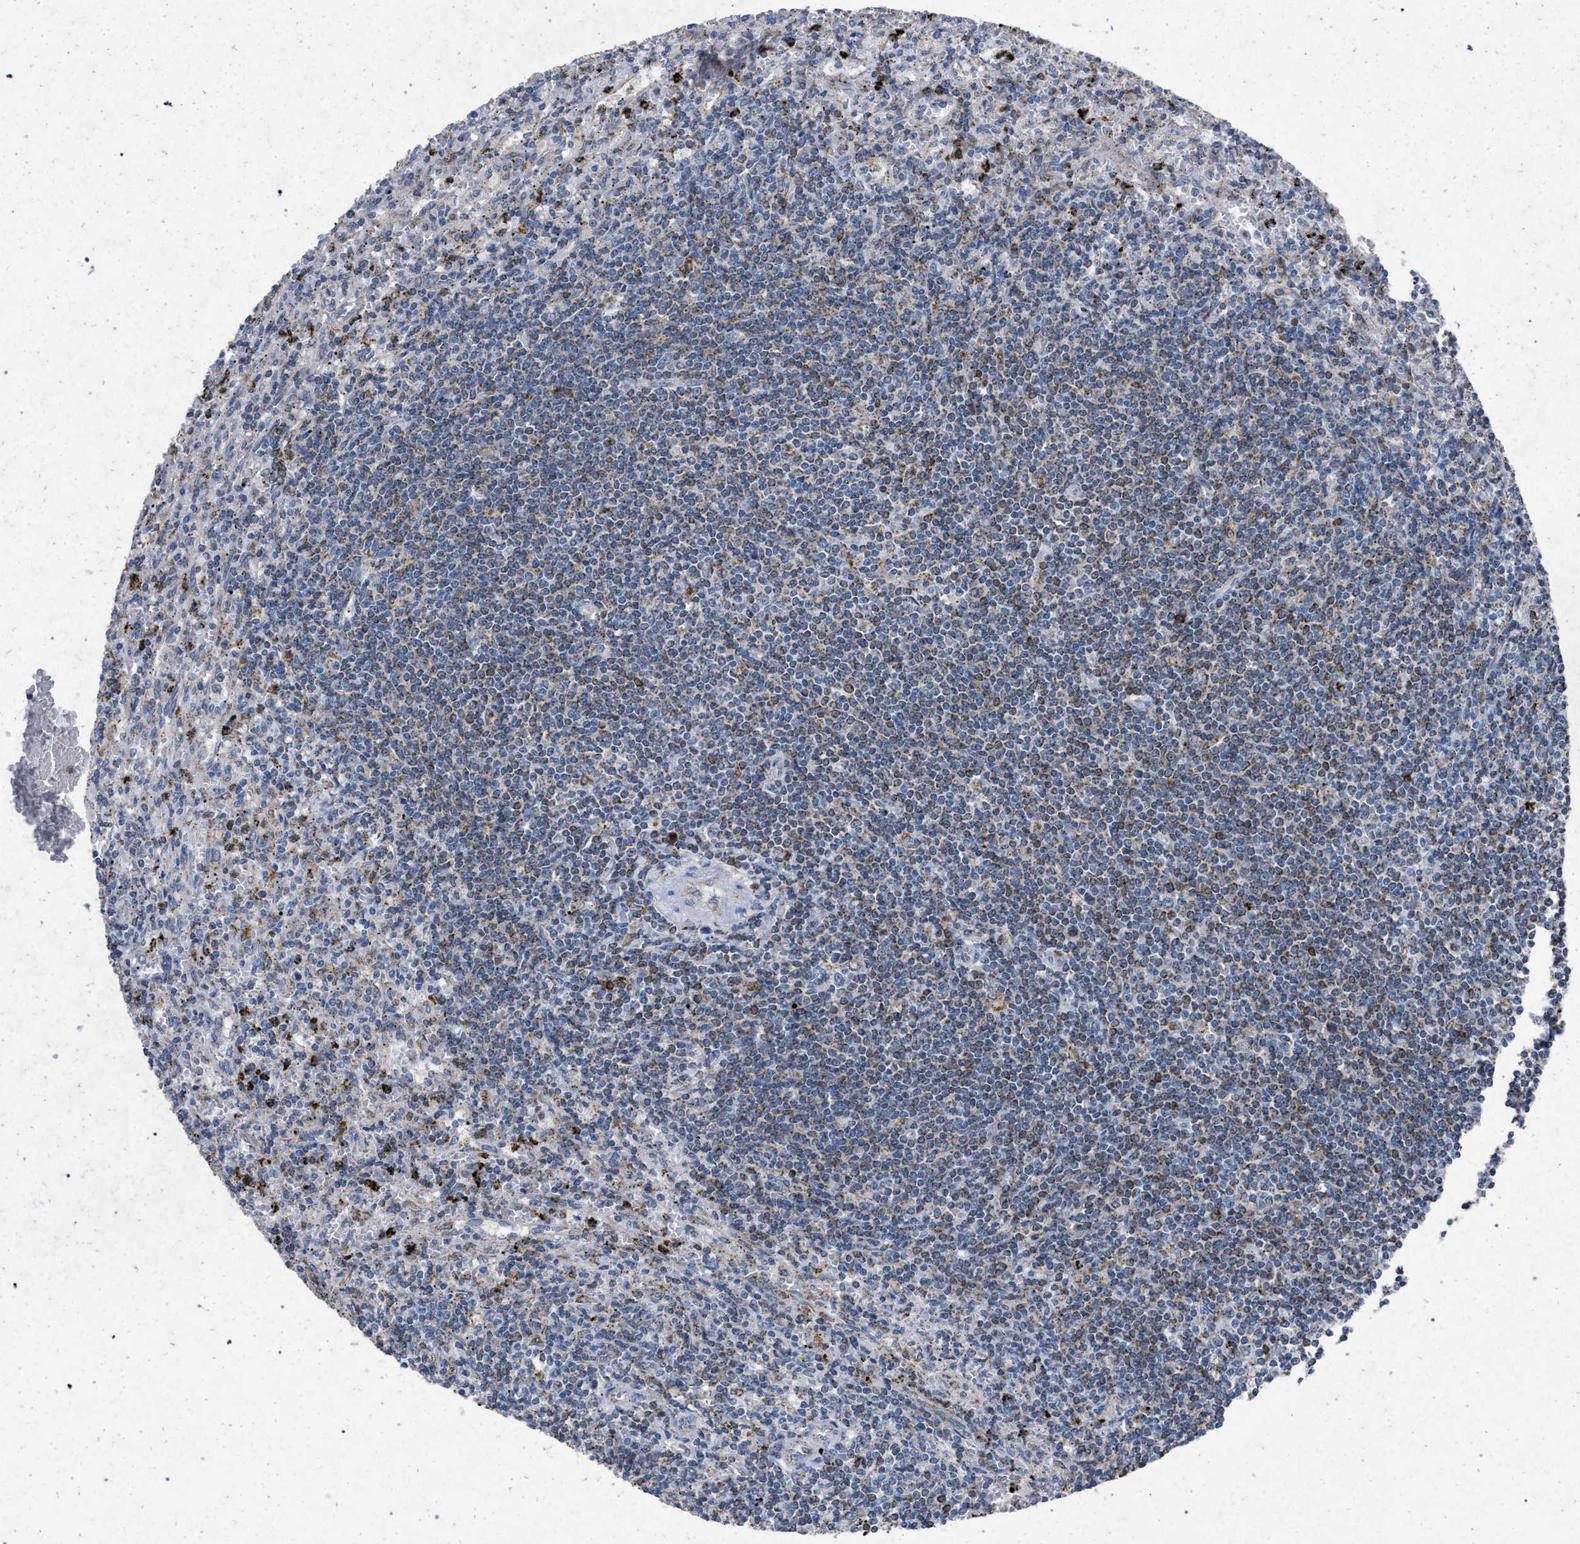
{"staining": {"intensity": "weak", "quantity": "25%-75%", "location": "cytoplasmic/membranous"}, "tissue": "lymphoma", "cell_type": "Tumor cells", "image_type": "cancer", "snomed": [{"axis": "morphology", "description": "Malignant lymphoma, non-Hodgkin's type, Low grade"}, {"axis": "topography", "description": "Spleen"}], "caption": "Immunohistochemical staining of lymphoma displays low levels of weak cytoplasmic/membranous protein staining in approximately 25%-75% of tumor cells. (DAB (3,3'-diaminobenzidine) IHC with brightfield microscopy, high magnification).", "gene": "HSD17B4", "patient": {"sex": "male", "age": 76}}